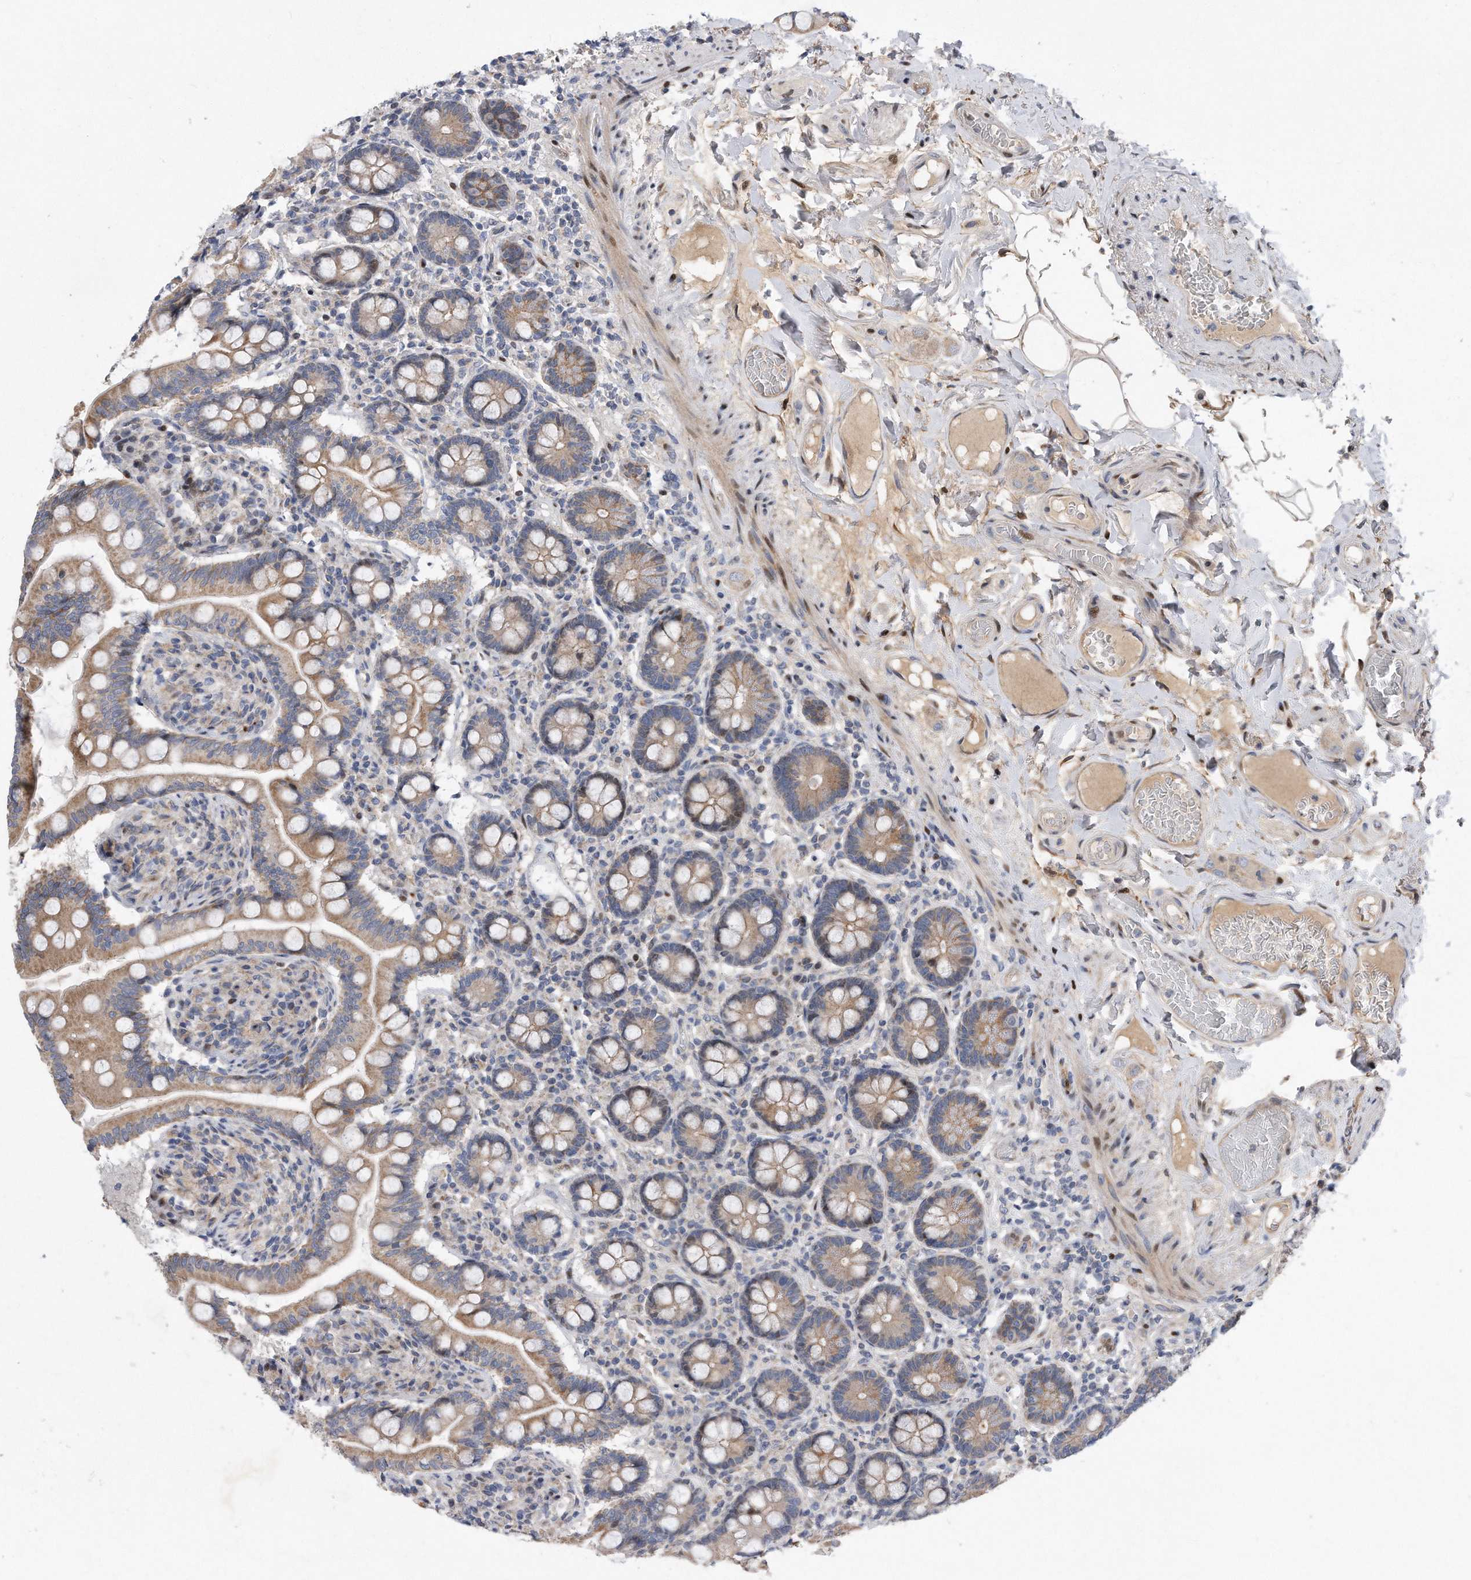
{"staining": {"intensity": "weak", "quantity": ">75%", "location": "cytoplasmic/membranous"}, "tissue": "small intestine", "cell_type": "Glandular cells", "image_type": "normal", "snomed": [{"axis": "morphology", "description": "Normal tissue, NOS"}, {"axis": "topography", "description": "Small intestine"}], "caption": "IHC photomicrograph of benign small intestine: small intestine stained using immunohistochemistry shows low levels of weak protein expression localized specifically in the cytoplasmic/membranous of glandular cells, appearing as a cytoplasmic/membranous brown color.", "gene": "CDH12", "patient": {"sex": "female", "age": 64}}